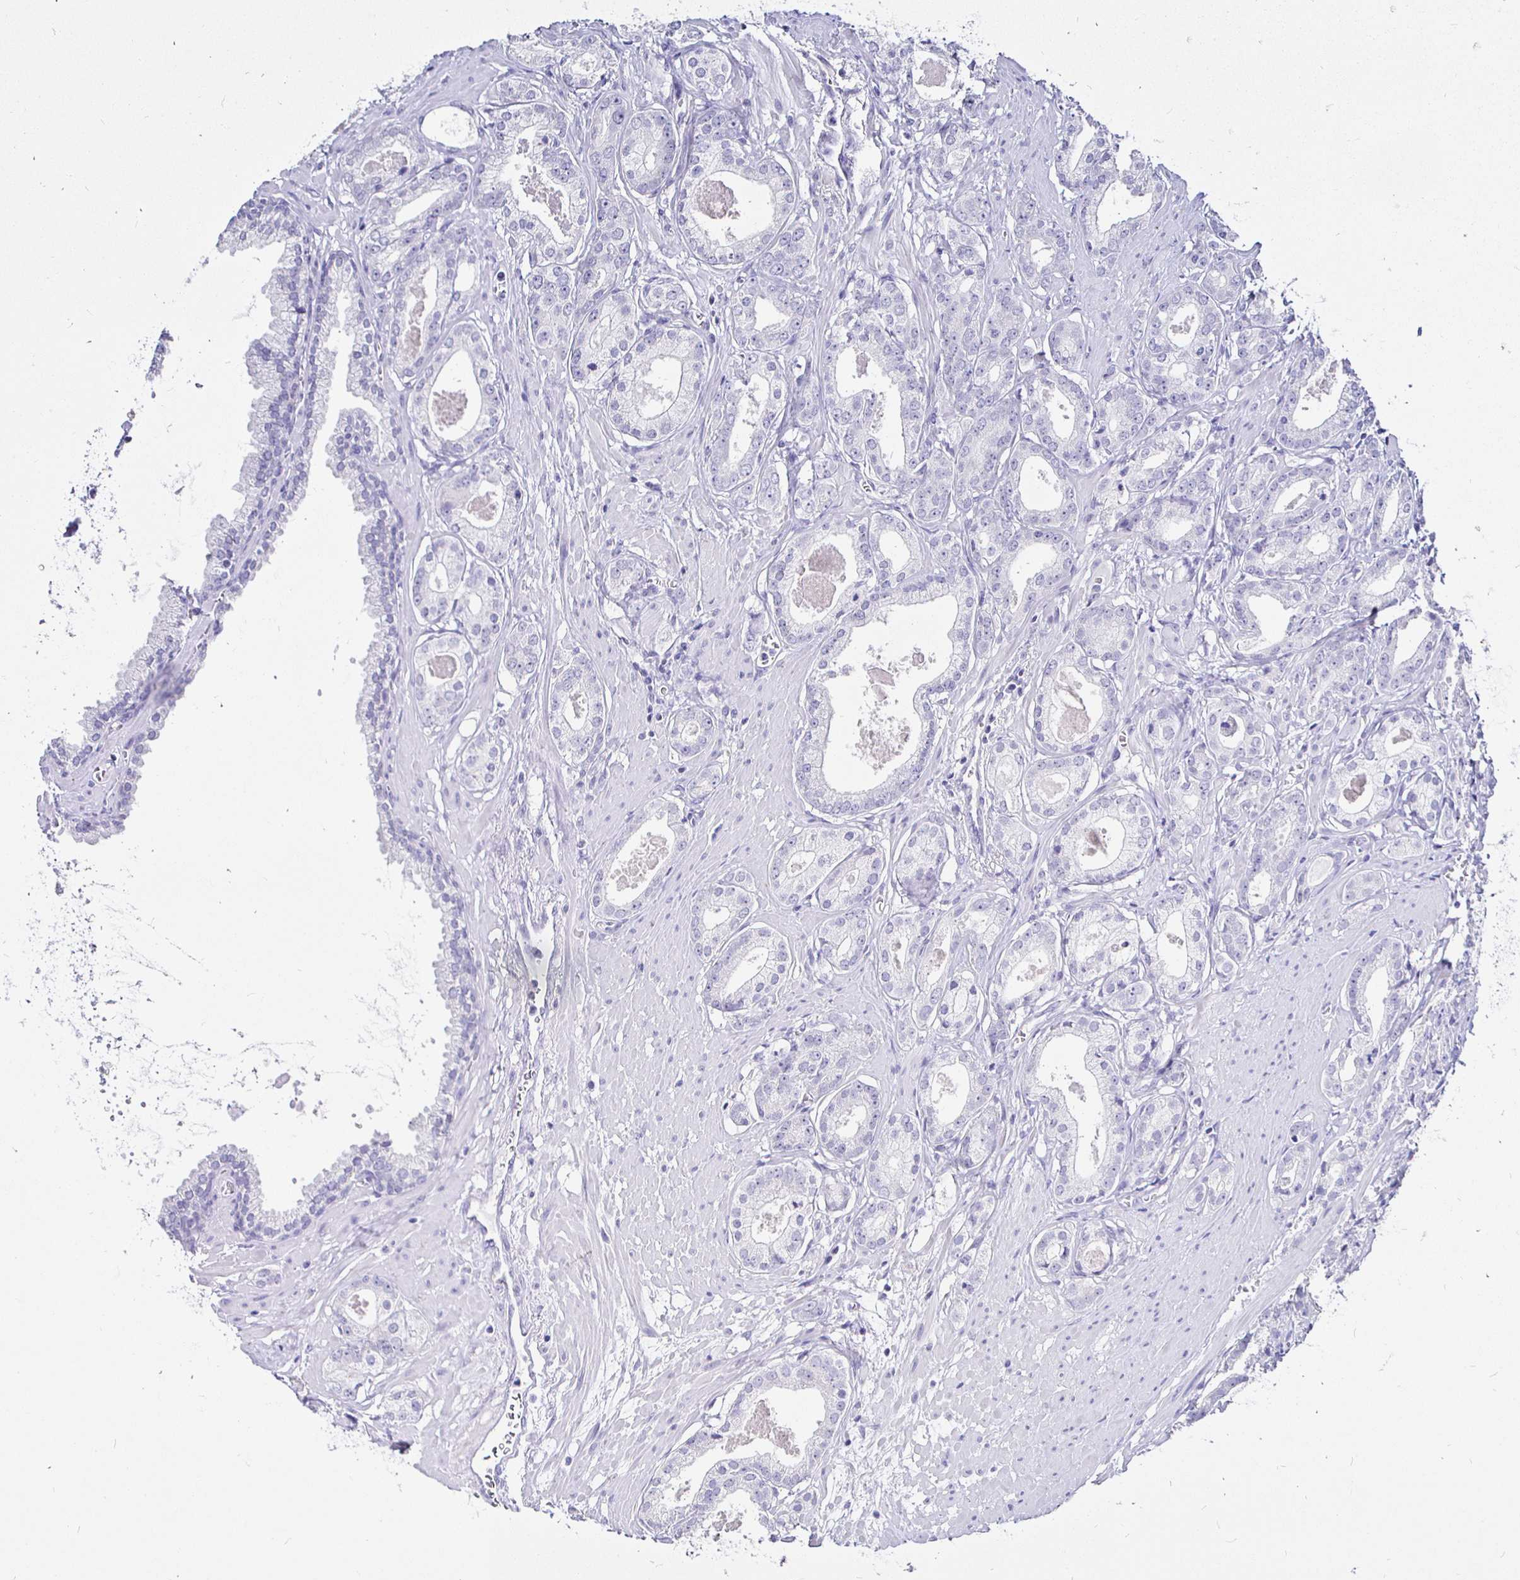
{"staining": {"intensity": "negative", "quantity": "none", "location": "none"}, "tissue": "prostate cancer", "cell_type": "Tumor cells", "image_type": "cancer", "snomed": [{"axis": "morphology", "description": "Adenocarcinoma, NOS"}, {"axis": "morphology", "description": "Adenocarcinoma, Low grade"}, {"axis": "topography", "description": "Prostate"}], "caption": "Tumor cells show no significant positivity in prostate adenocarcinoma.", "gene": "IRGC", "patient": {"sex": "male", "age": 64}}